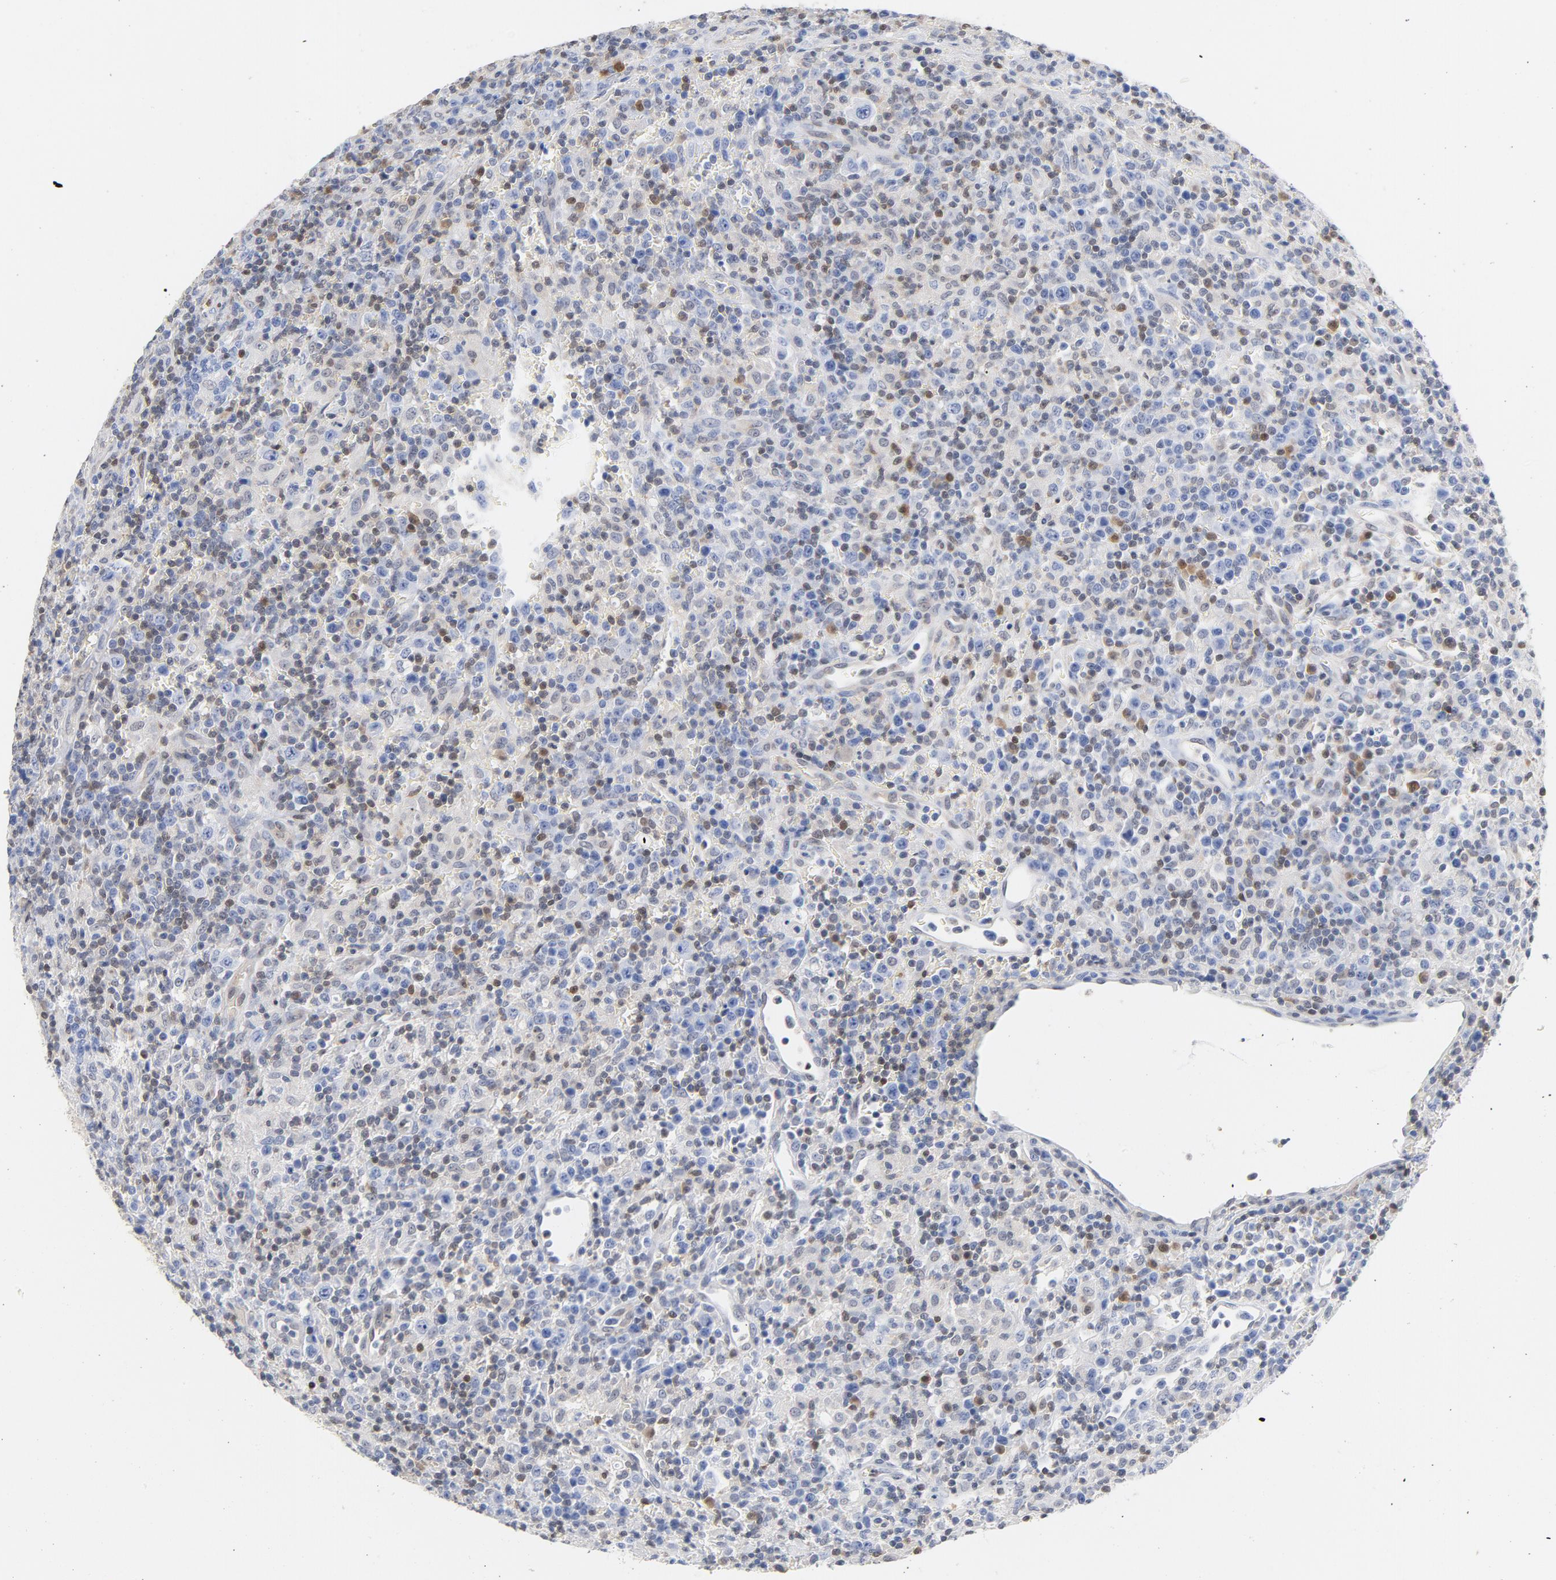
{"staining": {"intensity": "weak", "quantity": "25%-75%", "location": "nuclear"}, "tissue": "lymphoma", "cell_type": "Tumor cells", "image_type": "cancer", "snomed": [{"axis": "morphology", "description": "Hodgkin's disease, NOS"}, {"axis": "topography", "description": "Lymph node"}], "caption": "Tumor cells reveal low levels of weak nuclear positivity in about 25%-75% of cells in lymphoma.", "gene": "CDKN1B", "patient": {"sex": "male", "age": 65}}